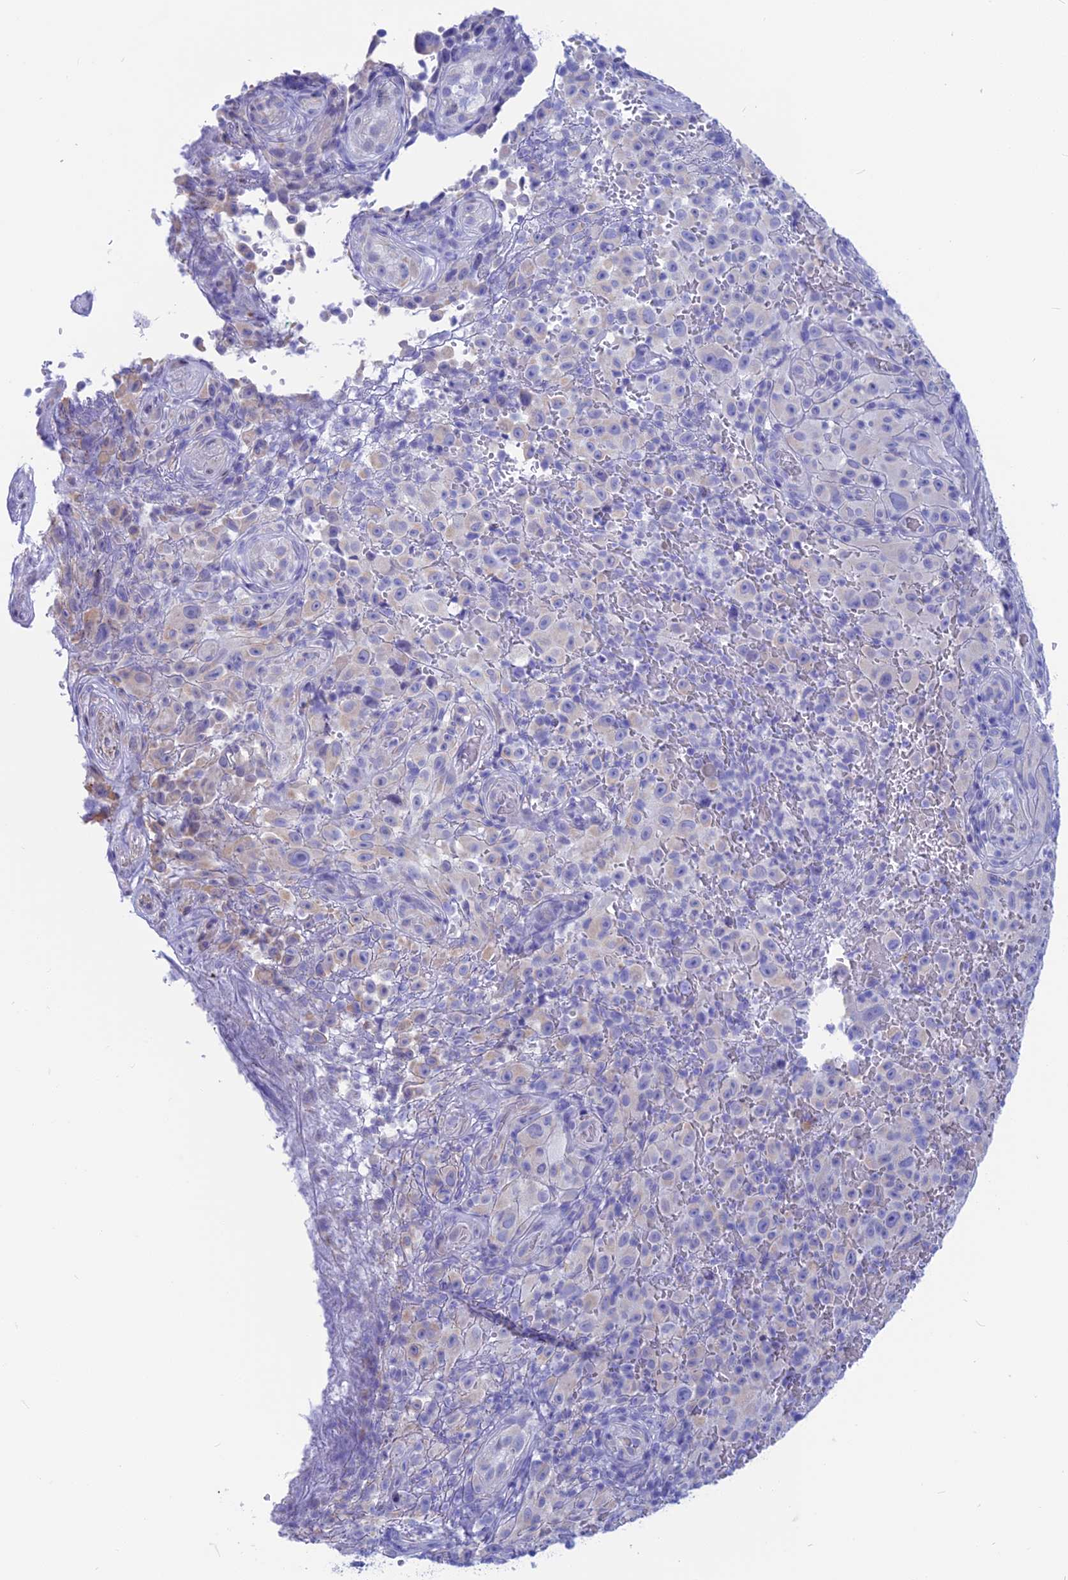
{"staining": {"intensity": "negative", "quantity": "none", "location": "none"}, "tissue": "melanoma", "cell_type": "Tumor cells", "image_type": "cancer", "snomed": [{"axis": "morphology", "description": "Malignant melanoma, NOS"}, {"axis": "topography", "description": "Skin"}], "caption": "DAB immunohistochemical staining of malignant melanoma reveals no significant staining in tumor cells.", "gene": "GNGT2", "patient": {"sex": "female", "age": 82}}